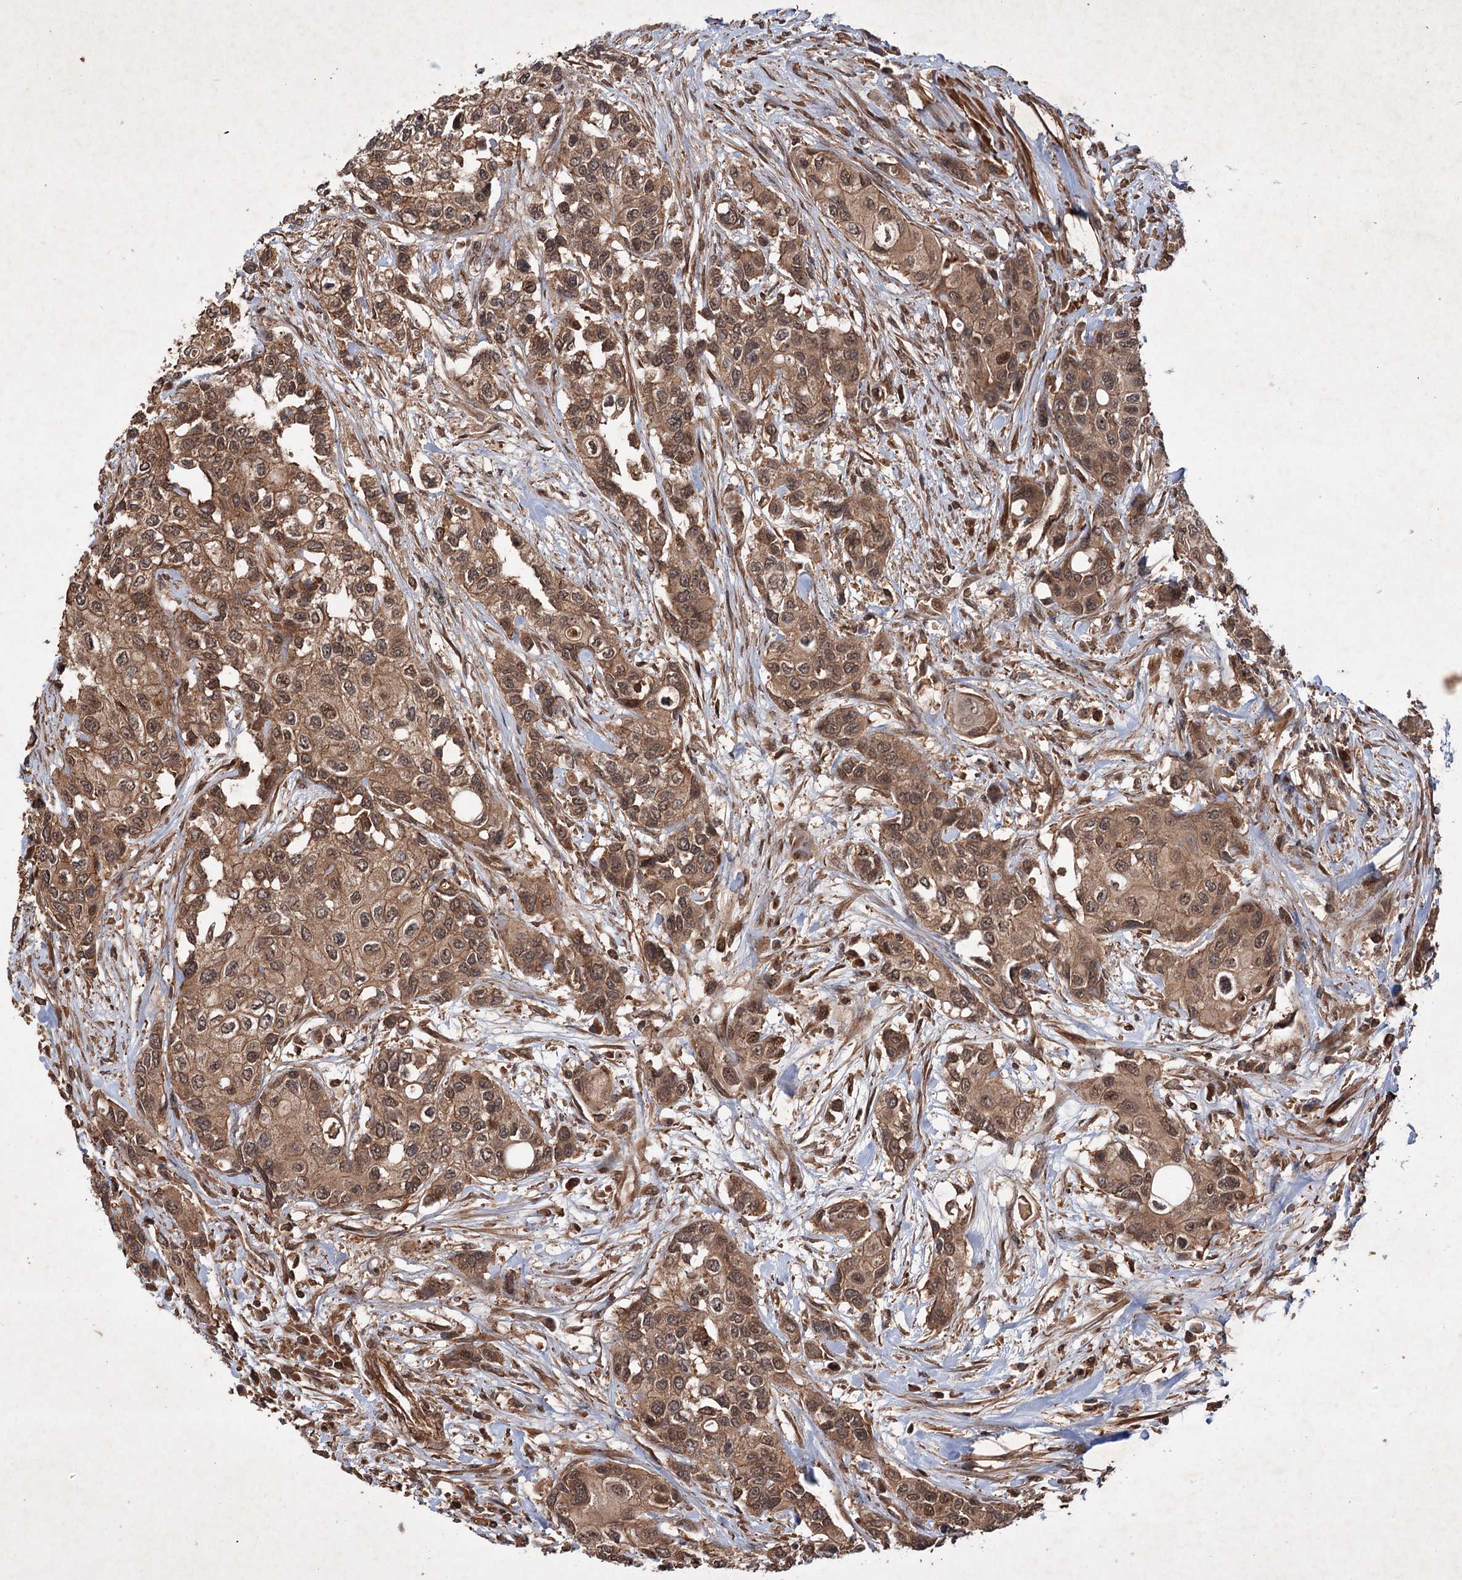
{"staining": {"intensity": "moderate", "quantity": ">75%", "location": "cytoplasmic/membranous,nuclear"}, "tissue": "urothelial cancer", "cell_type": "Tumor cells", "image_type": "cancer", "snomed": [{"axis": "morphology", "description": "Normal tissue, NOS"}, {"axis": "morphology", "description": "Urothelial carcinoma, High grade"}, {"axis": "topography", "description": "Vascular tissue"}, {"axis": "topography", "description": "Urinary bladder"}], "caption": "A medium amount of moderate cytoplasmic/membranous and nuclear positivity is seen in approximately >75% of tumor cells in urothelial carcinoma (high-grade) tissue.", "gene": "ADK", "patient": {"sex": "female", "age": 56}}